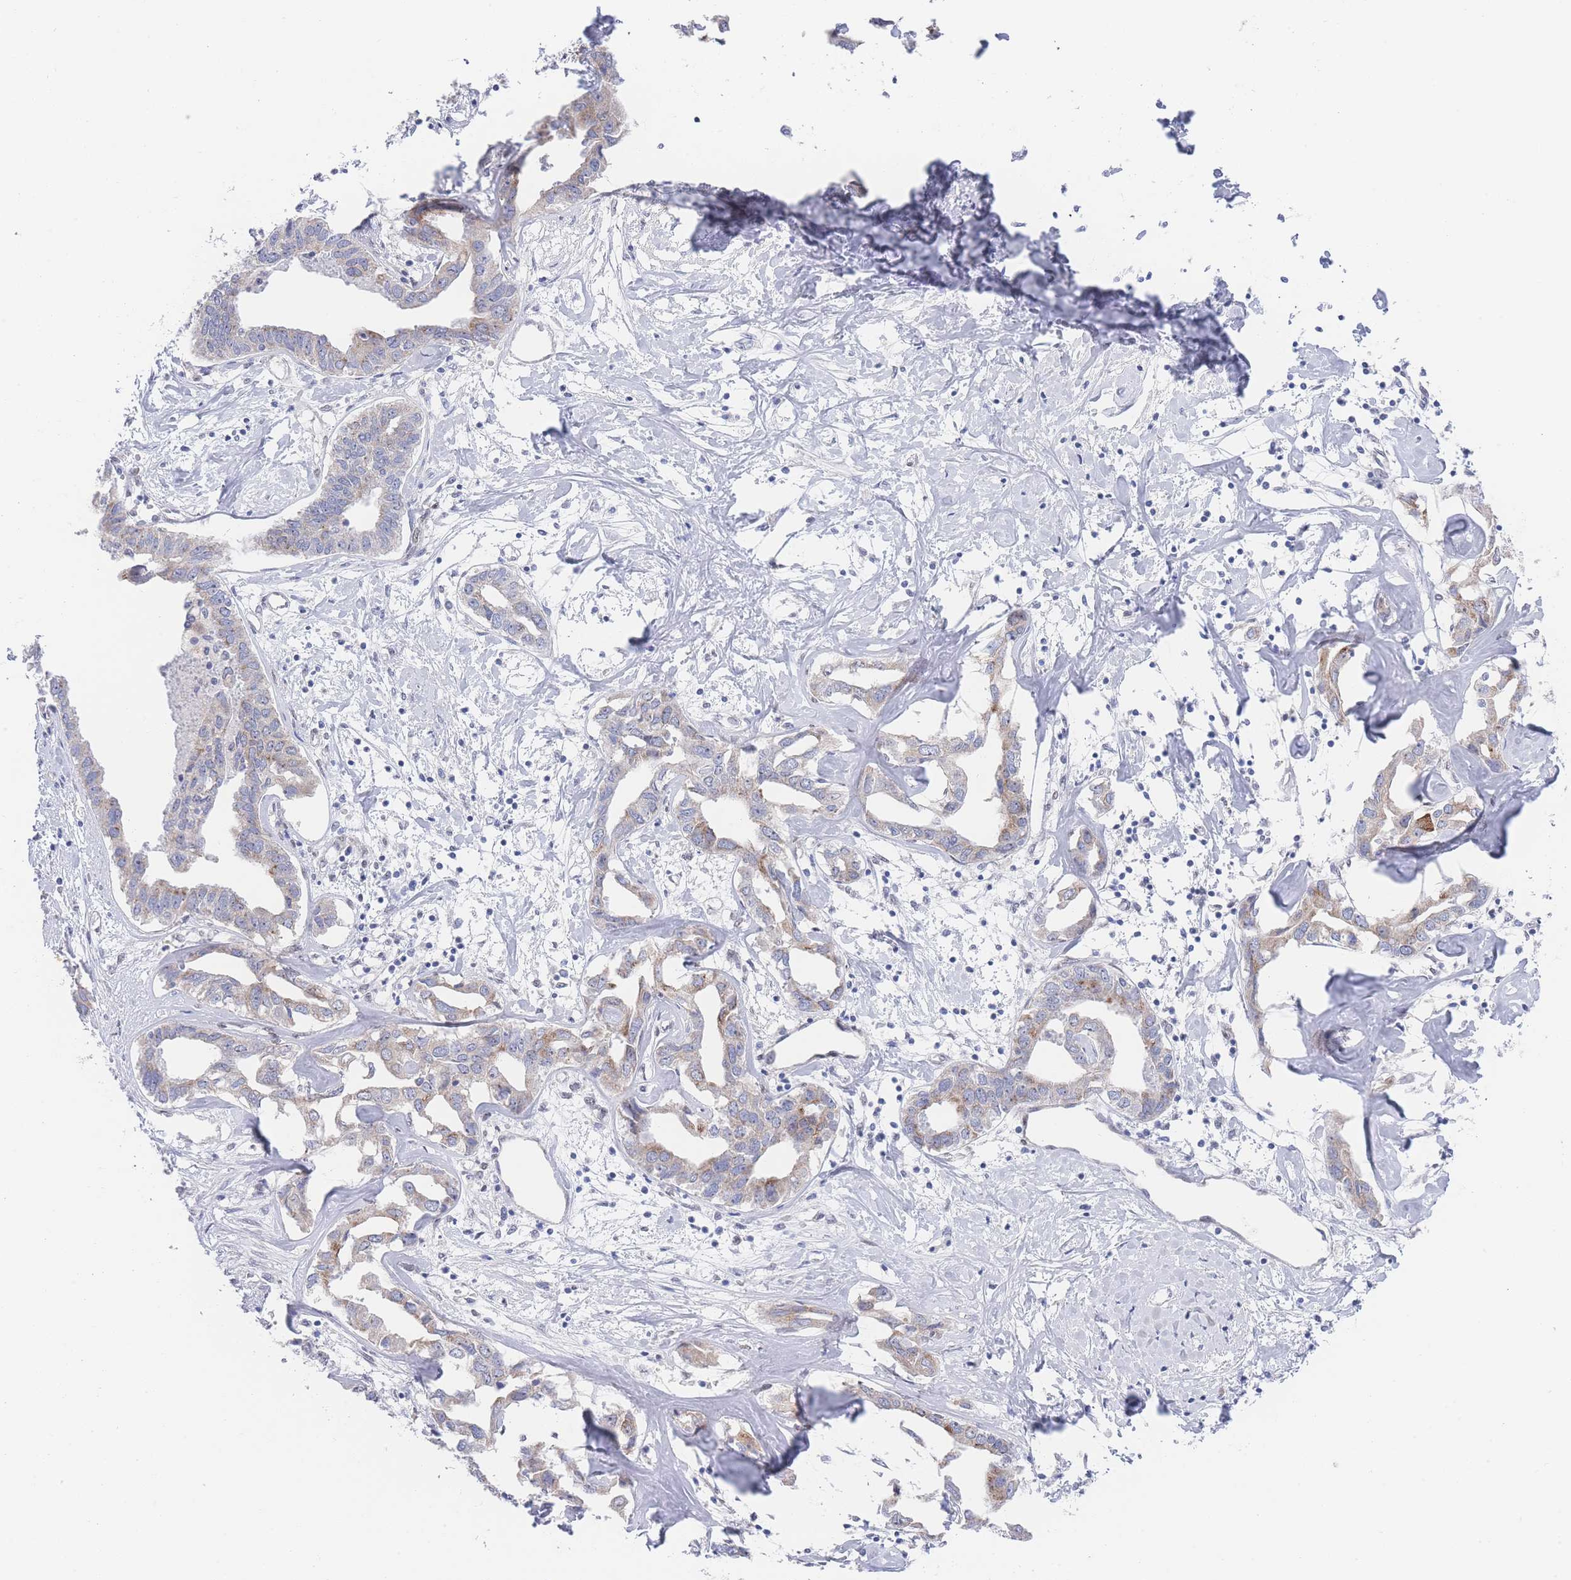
{"staining": {"intensity": "weak", "quantity": "25%-75%", "location": "cytoplasmic/membranous"}, "tissue": "liver cancer", "cell_type": "Tumor cells", "image_type": "cancer", "snomed": [{"axis": "morphology", "description": "Cholangiocarcinoma"}, {"axis": "topography", "description": "Liver"}], "caption": "Liver cancer stained with immunohistochemistry displays weak cytoplasmic/membranous expression in approximately 25%-75% of tumor cells. Using DAB (brown) and hematoxylin (blue) stains, captured at high magnification using brightfield microscopy.", "gene": "ZNF142", "patient": {"sex": "male", "age": 59}}